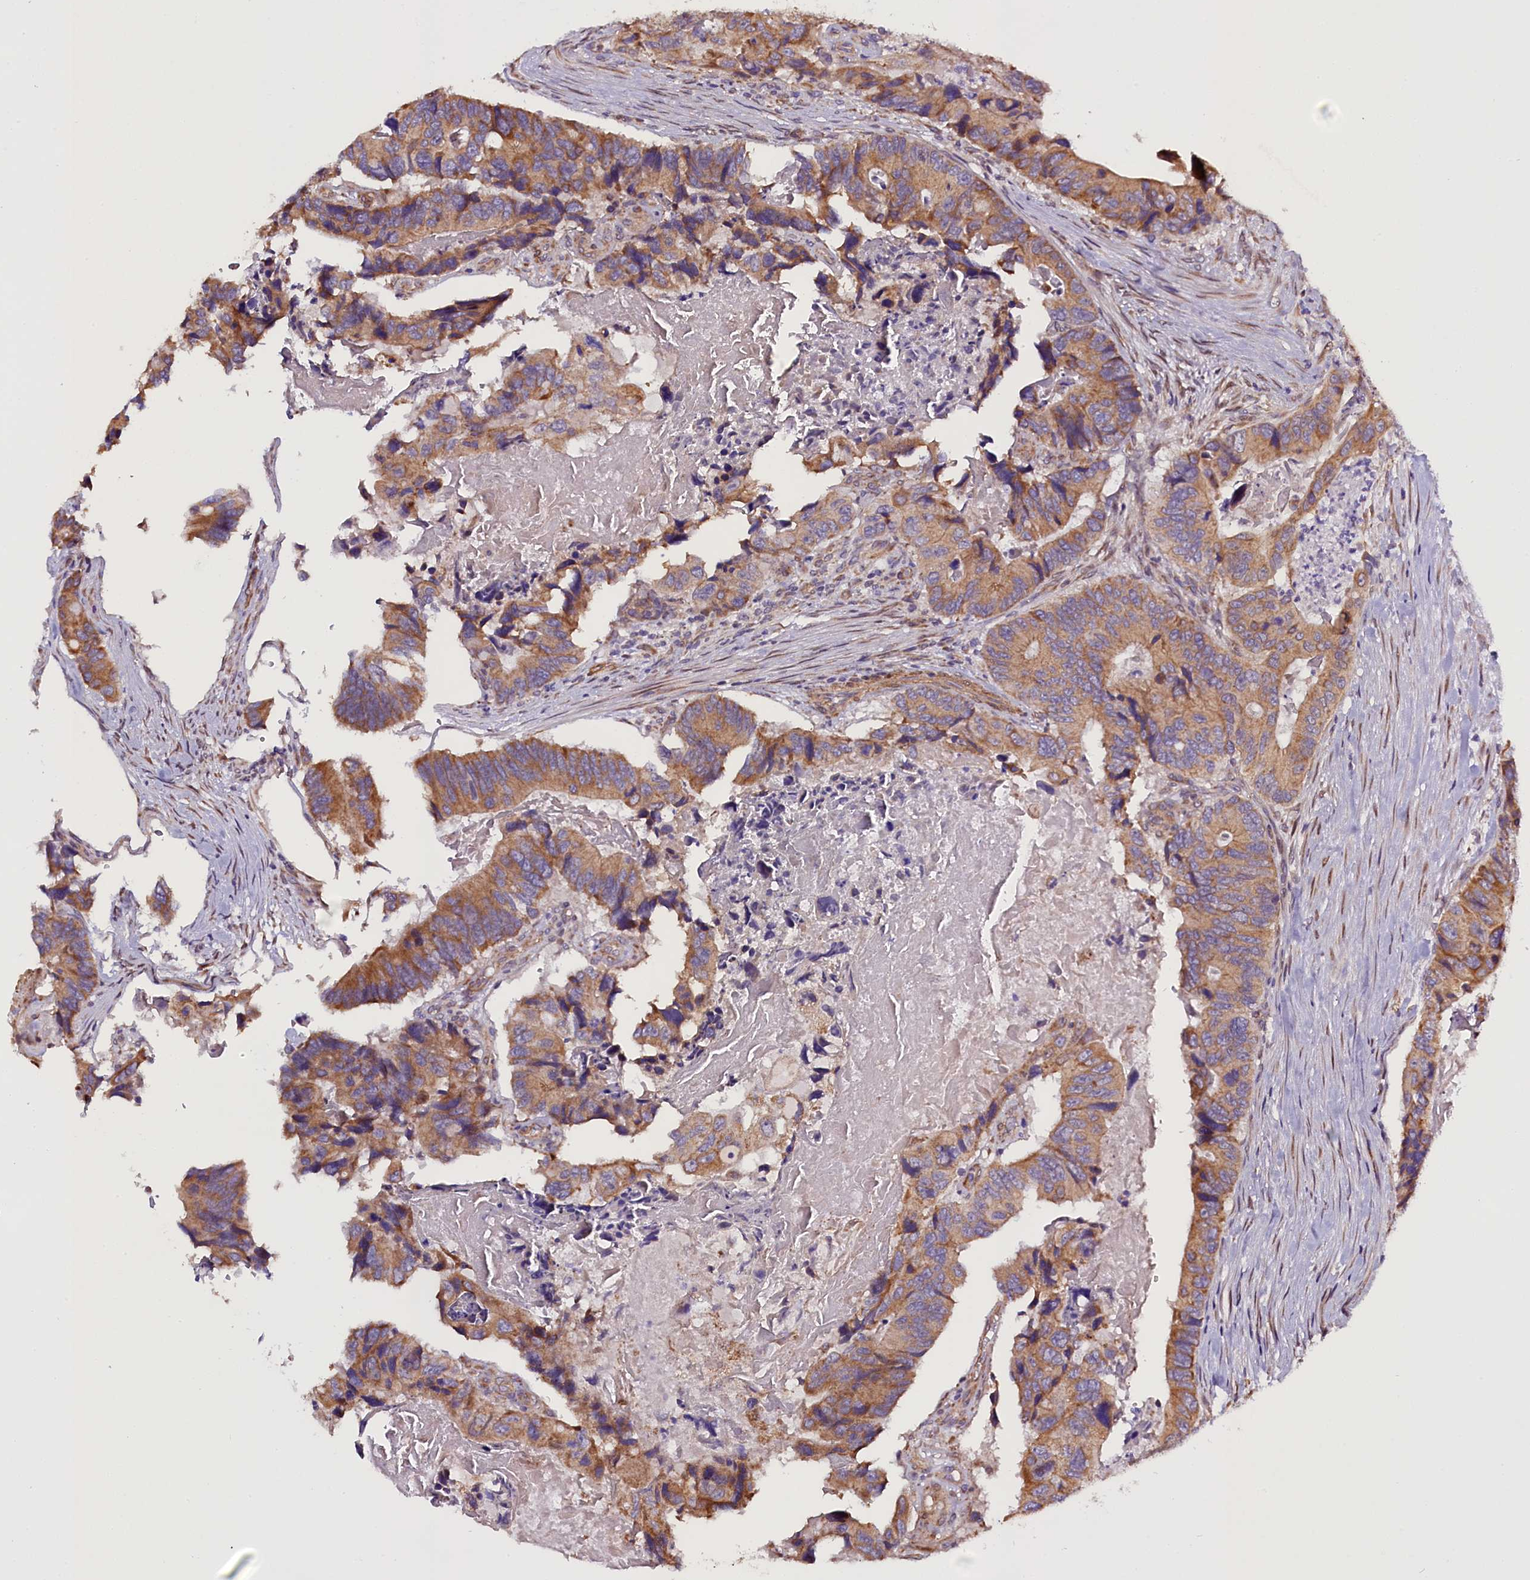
{"staining": {"intensity": "moderate", "quantity": ">75%", "location": "cytoplasmic/membranous"}, "tissue": "colorectal cancer", "cell_type": "Tumor cells", "image_type": "cancer", "snomed": [{"axis": "morphology", "description": "Adenocarcinoma, NOS"}, {"axis": "topography", "description": "Colon"}], "caption": "This is an image of immunohistochemistry staining of adenocarcinoma (colorectal), which shows moderate positivity in the cytoplasmic/membranous of tumor cells.", "gene": "UACA", "patient": {"sex": "male", "age": 84}}